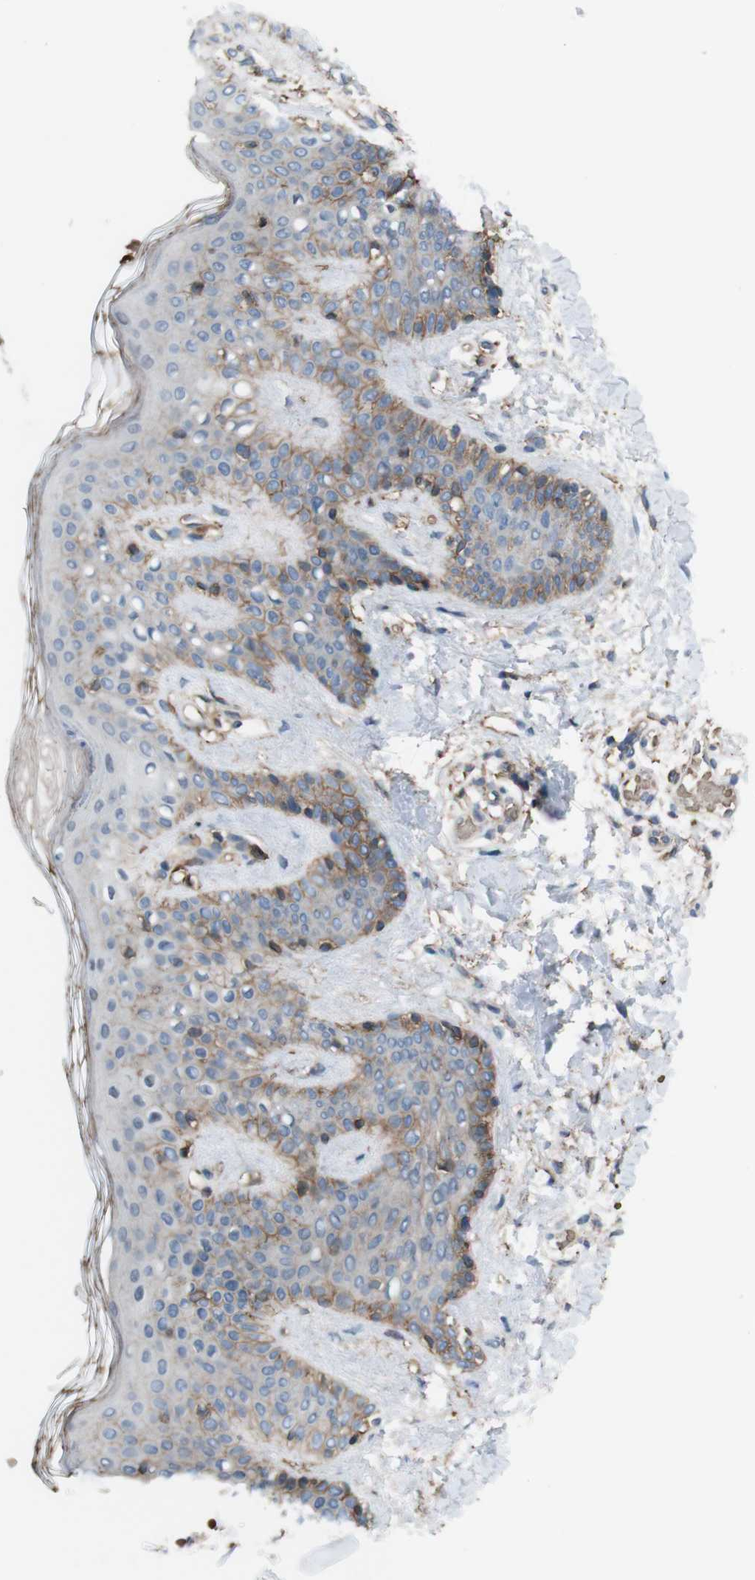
{"staining": {"intensity": "negative", "quantity": "none", "location": "none"}, "tissue": "skin", "cell_type": "Fibroblasts", "image_type": "normal", "snomed": [{"axis": "morphology", "description": "Normal tissue, NOS"}, {"axis": "topography", "description": "Skin"}], "caption": "The immunohistochemistry photomicrograph has no significant staining in fibroblasts of skin. (Brightfield microscopy of DAB IHC at high magnification).", "gene": "ATP2B1", "patient": {"sex": "male", "age": 16}}